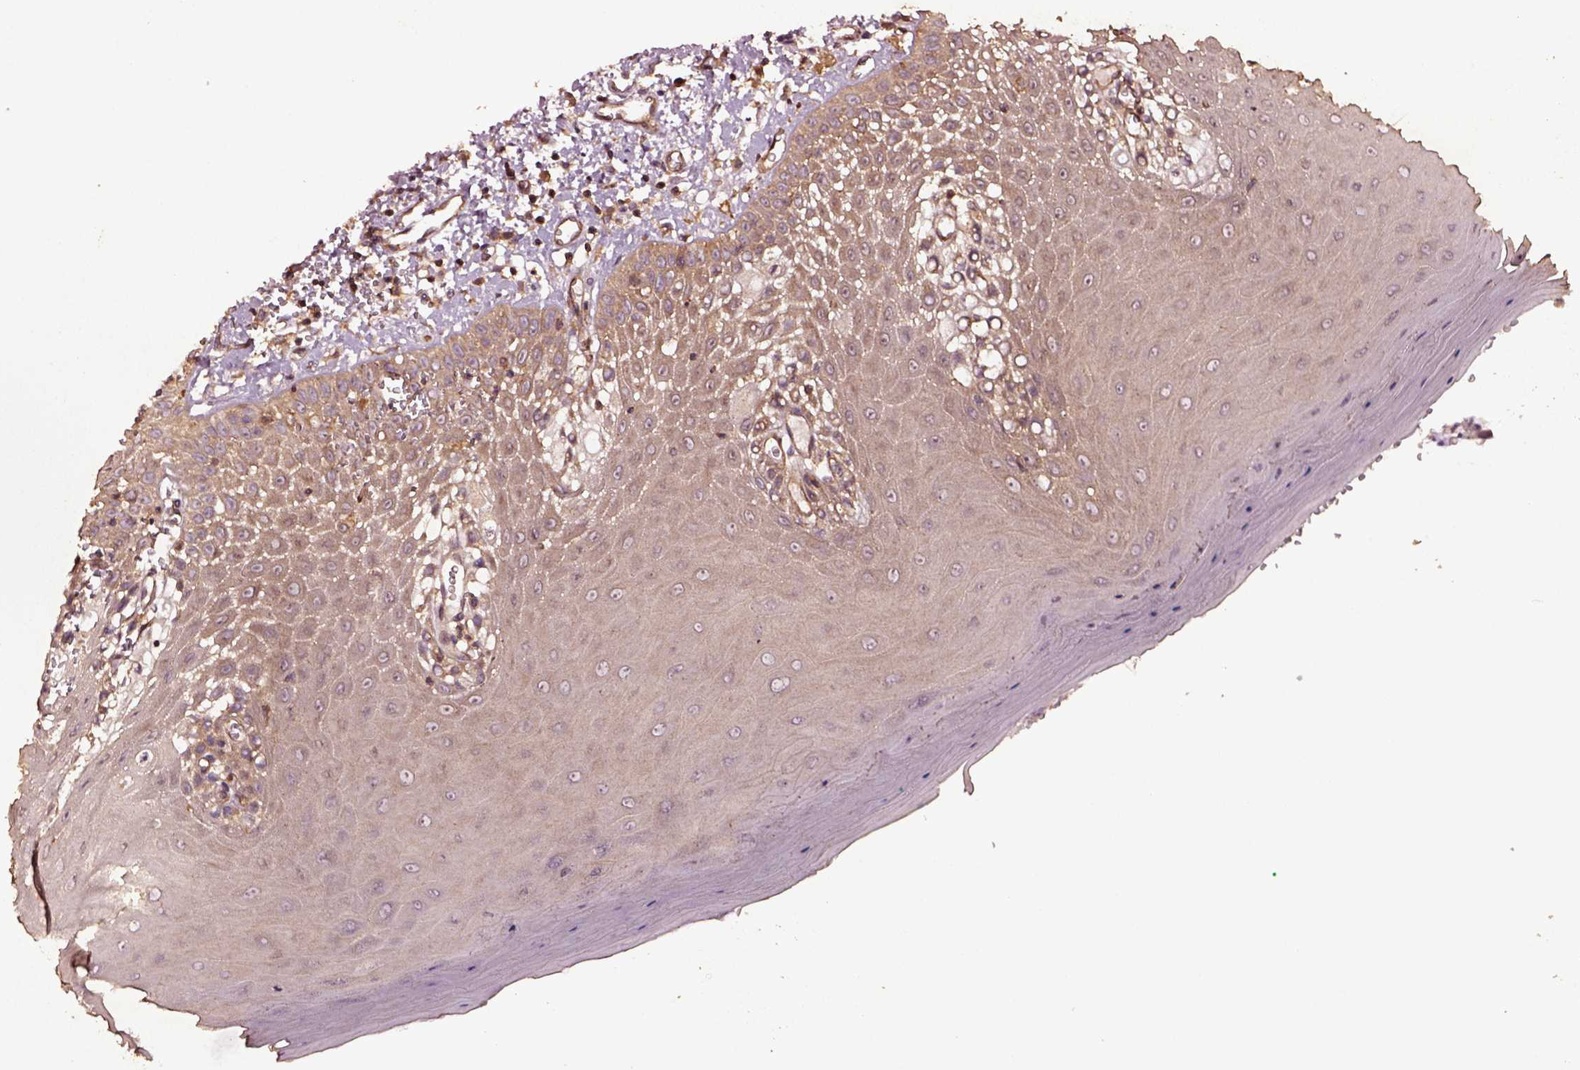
{"staining": {"intensity": "weak", "quantity": ">75%", "location": "cytoplasmic/membranous"}, "tissue": "oral mucosa", "cell_type": "Squamous epithelial cells", "image_type": "normal", "snomed": [{"axis": "morphology", "description": "Normal tissue, NOS"}, {"axis": "topography", "description": "Oral tissue"}], "caption": "Immunohistochemistry (IHC) histopathology image of normal oral mucosa stained for a protein (brown), which reveals low levels of weak cytoplasmic/membranous positivity in approximately >75% of squamous epithelial cells.", "gene": "RASSF5", "patient": {"sex": "female", "age": 85}}